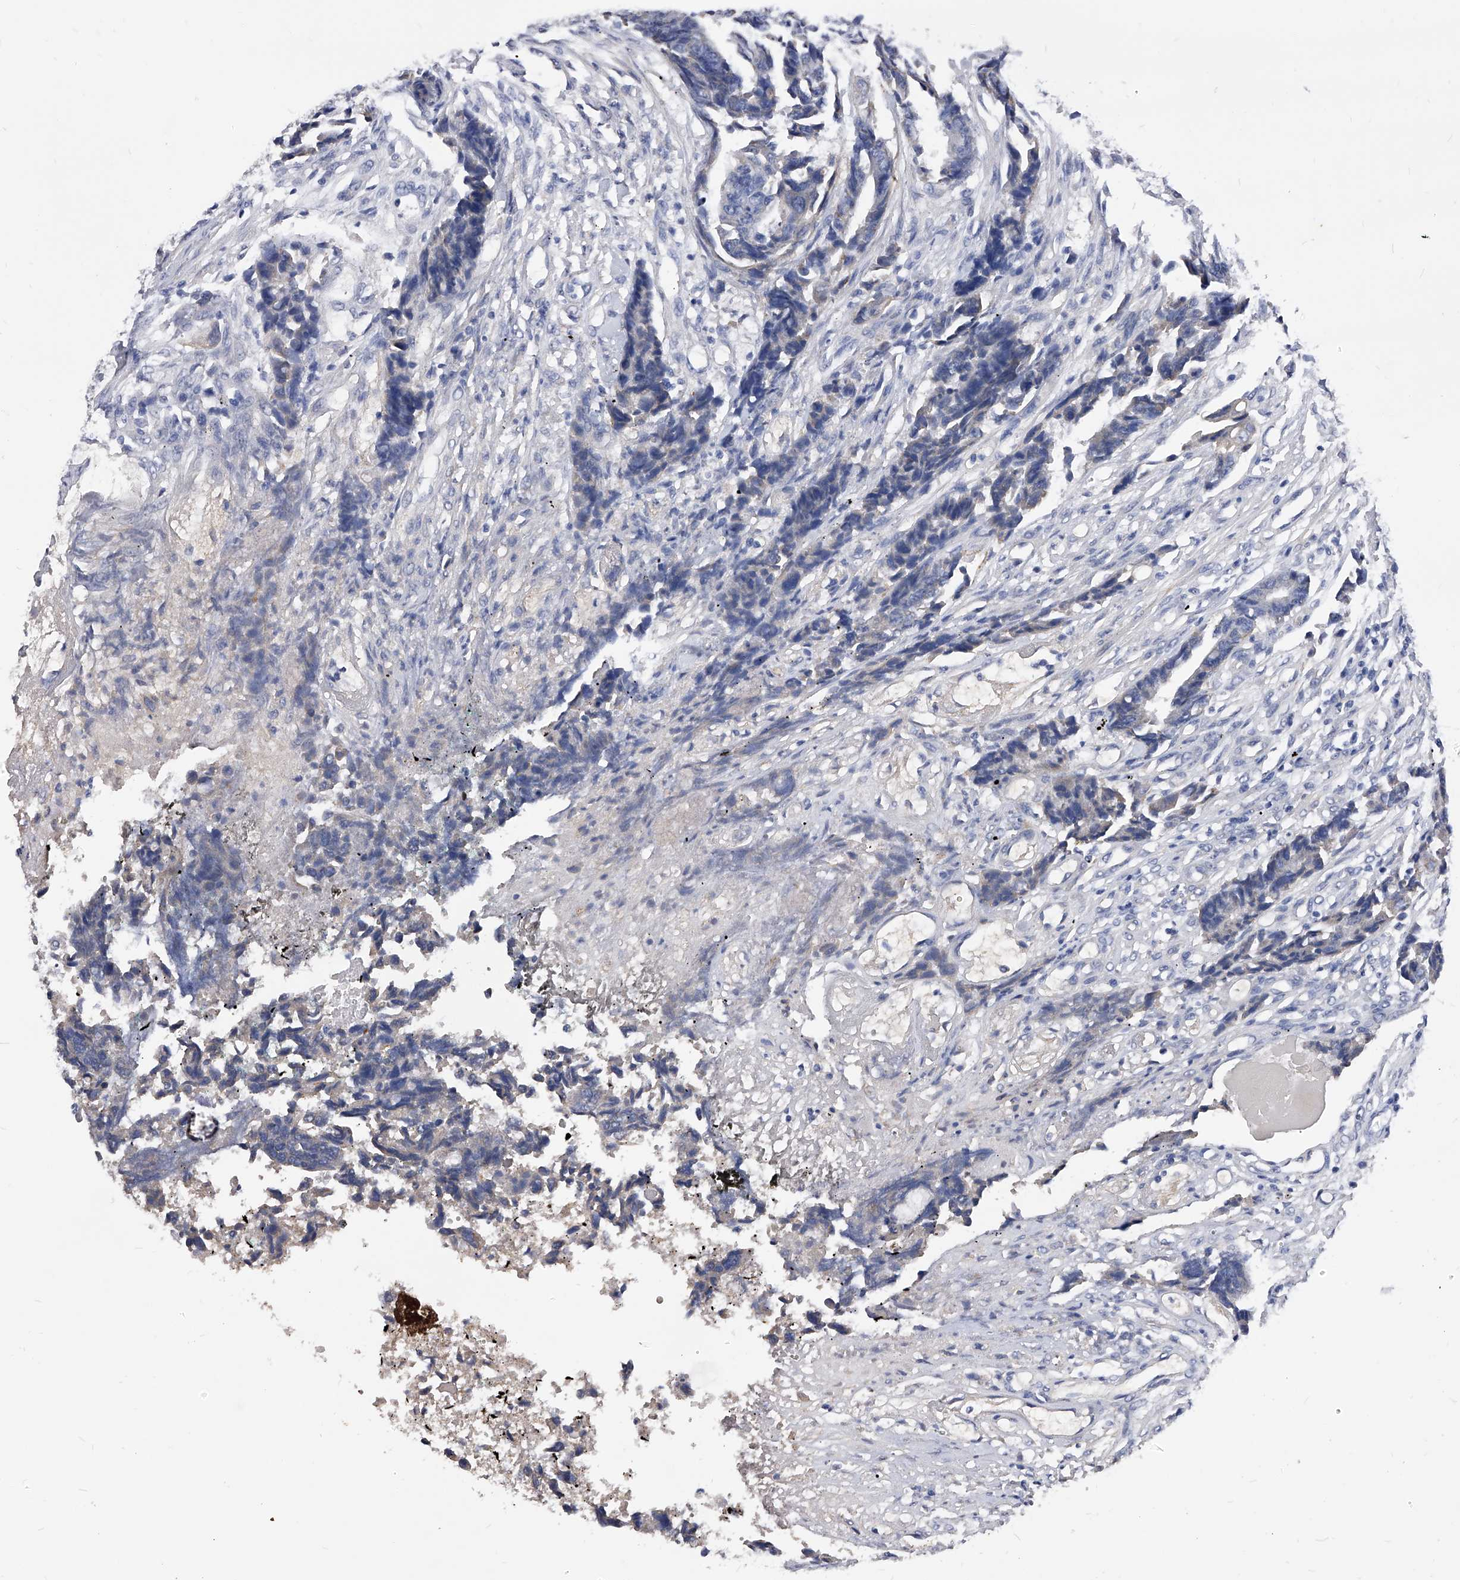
{"staining": {"intensity": "negative", "quantity": "none", "location": "none"}, "tissue": "colorectal cancer", "cell_type": "Tumor cells", "image_type": "cancer", "snomed": [{"axis": "morphology", "description": "Adenocarcinoma, NOS"}, {"axis": "topography", "description": "Rectum"}], "caption": "Immunohistochemistry micrograph of neoplastic tissue: human colorectal adenocarcinoma stained with DAB (3,3'-diaminobenzidine) displays no significant protein staining in tumor cells. The staining is performed using DAB (3,3'-diaminobenzidine) brown chromogen with nuclei counter-stained in using hematoxylin.", "gene": "ZNF529", "patient": {"sex": "male", "age": 84}}